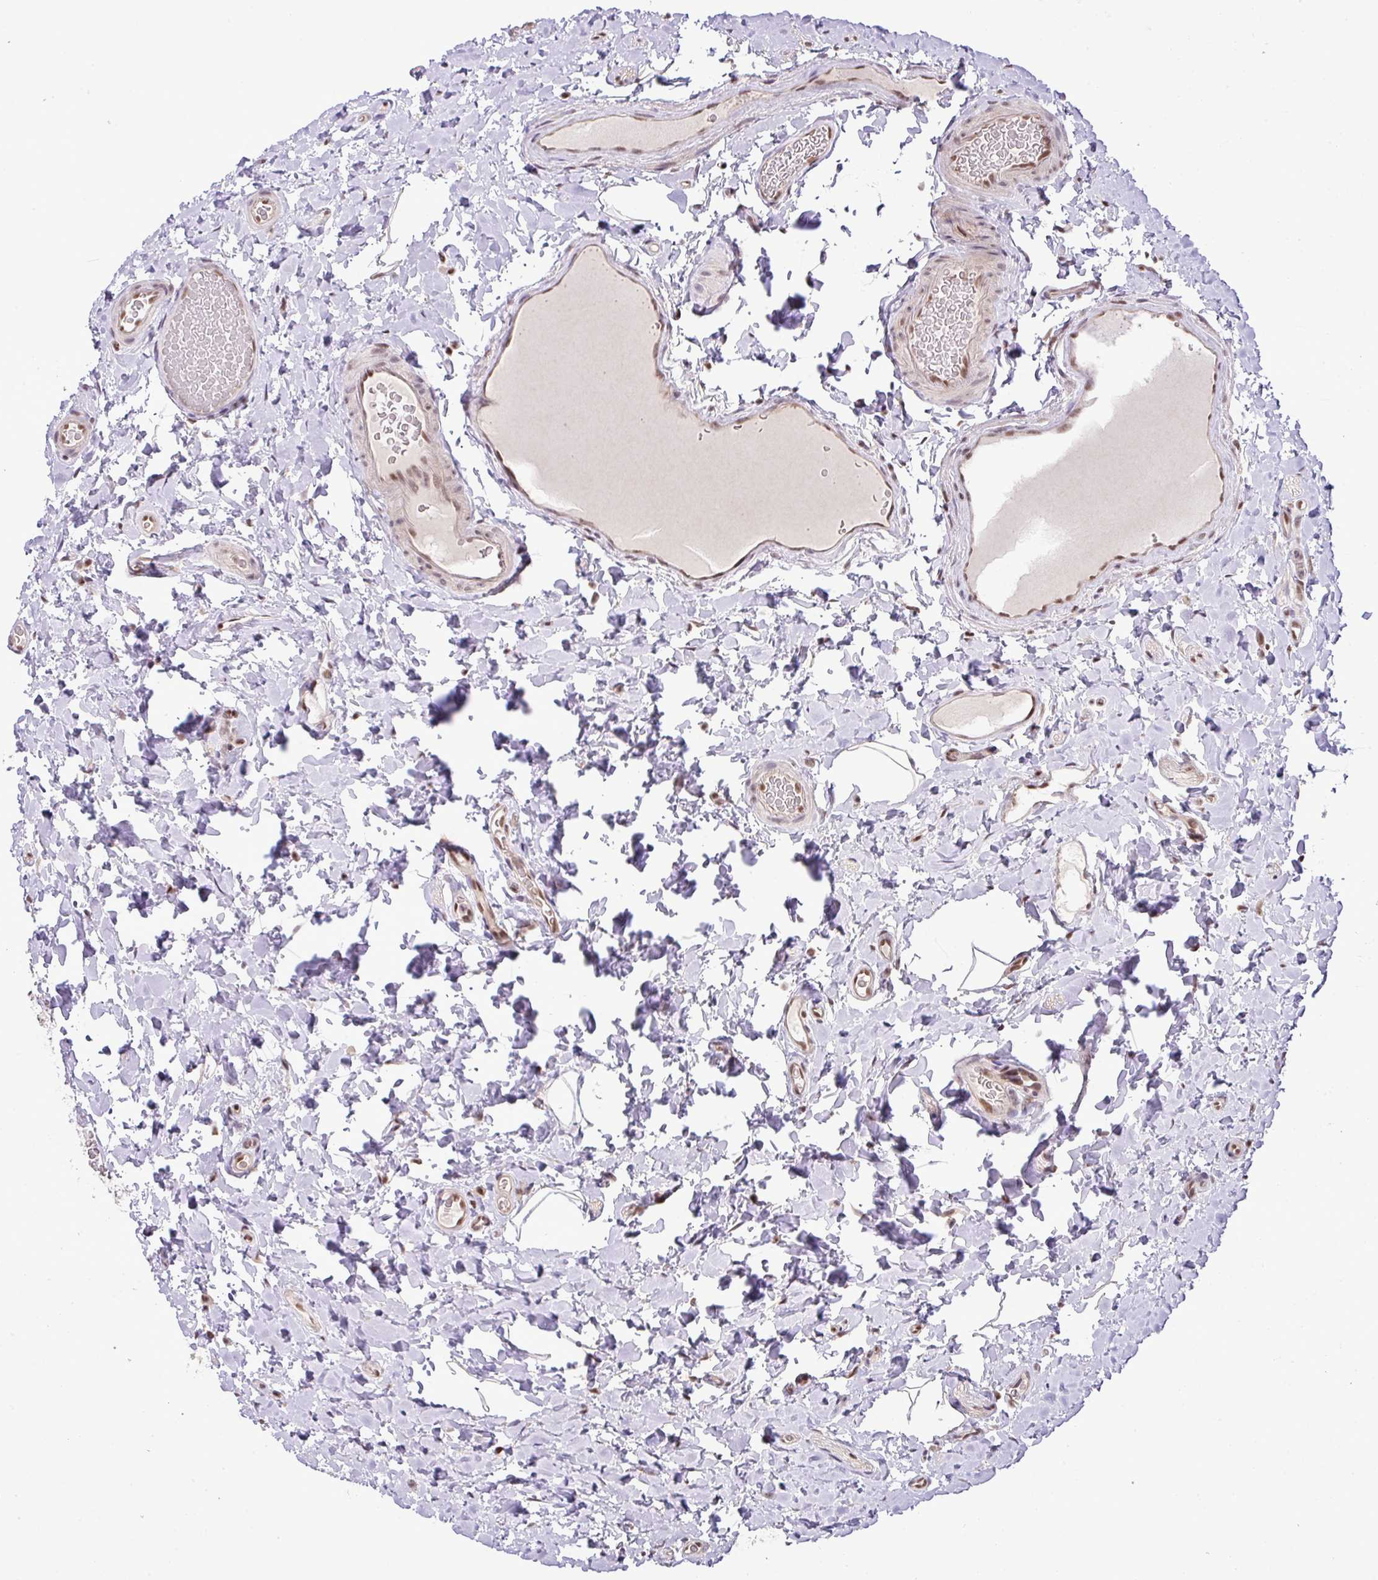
{"staining": {"intensity": "moderate", "quantity": ">75%", "location": "nuclear"}, "tissue": "colon", "cell_type": "Endothelial cells", "image_type": "normal", "snomed": [{"axis": "morphology", "description": "Normal tissue, NOS"}, {"axis": "topography", "description": "Colon"}], "caption": "Moderate nuclear staining for a protein is seen in about >75% of endothelial cells of normal colon using IHC.", "gene": "PGAP4", "patient": {"sex": "male", "age": 46}}